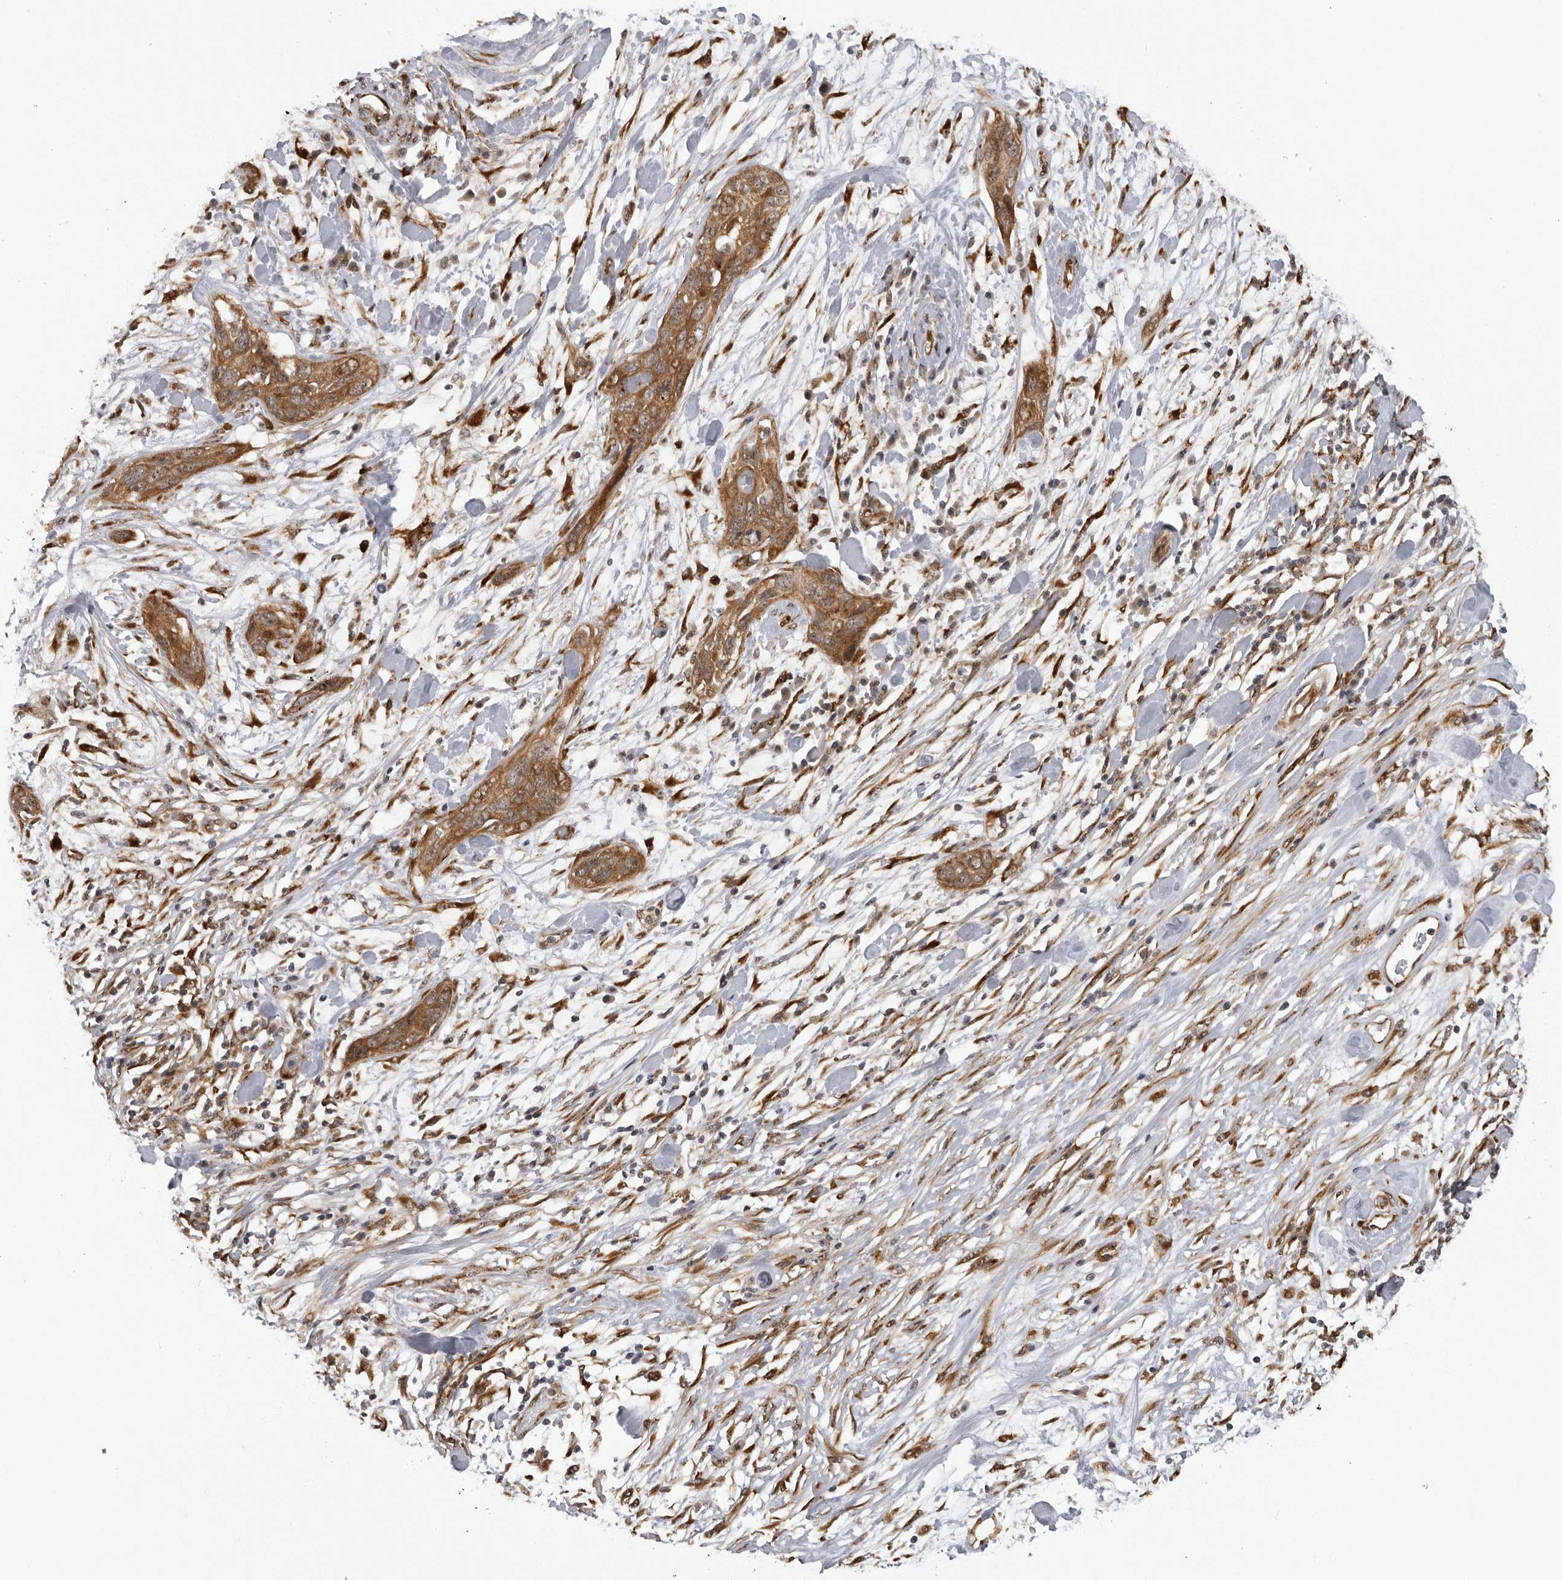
{"staining": {"intensity": "strong", "quantity": ">75%", "location": "cytoplasmic/membranous"}, "tissue": "pancreatic cancer", "cell_type": "Tumor cells", "image_type": "cancer", "snomed": [{"axis": "morphology", "description": "Adenocarcinoma, NOS"}, {"axis": "topography", "description": "Pancreas"}], "caption": "Immunohistochemistry staining of pancreatic cancer (adenocarcinoma), which exhibits high levels of strong cytoplasmic/membranous positivity in about >75% of tumor cells indicating strong cytoplasmic/membranous protein positivity. The staining was performed using DAB (3,3'-diaminobenzidine) (brown) for protein detection and nuclei were counterstained in hematoxylin (blue).", "gene": "DNAH14", "patient": {"sex": "female", "age": 60}}